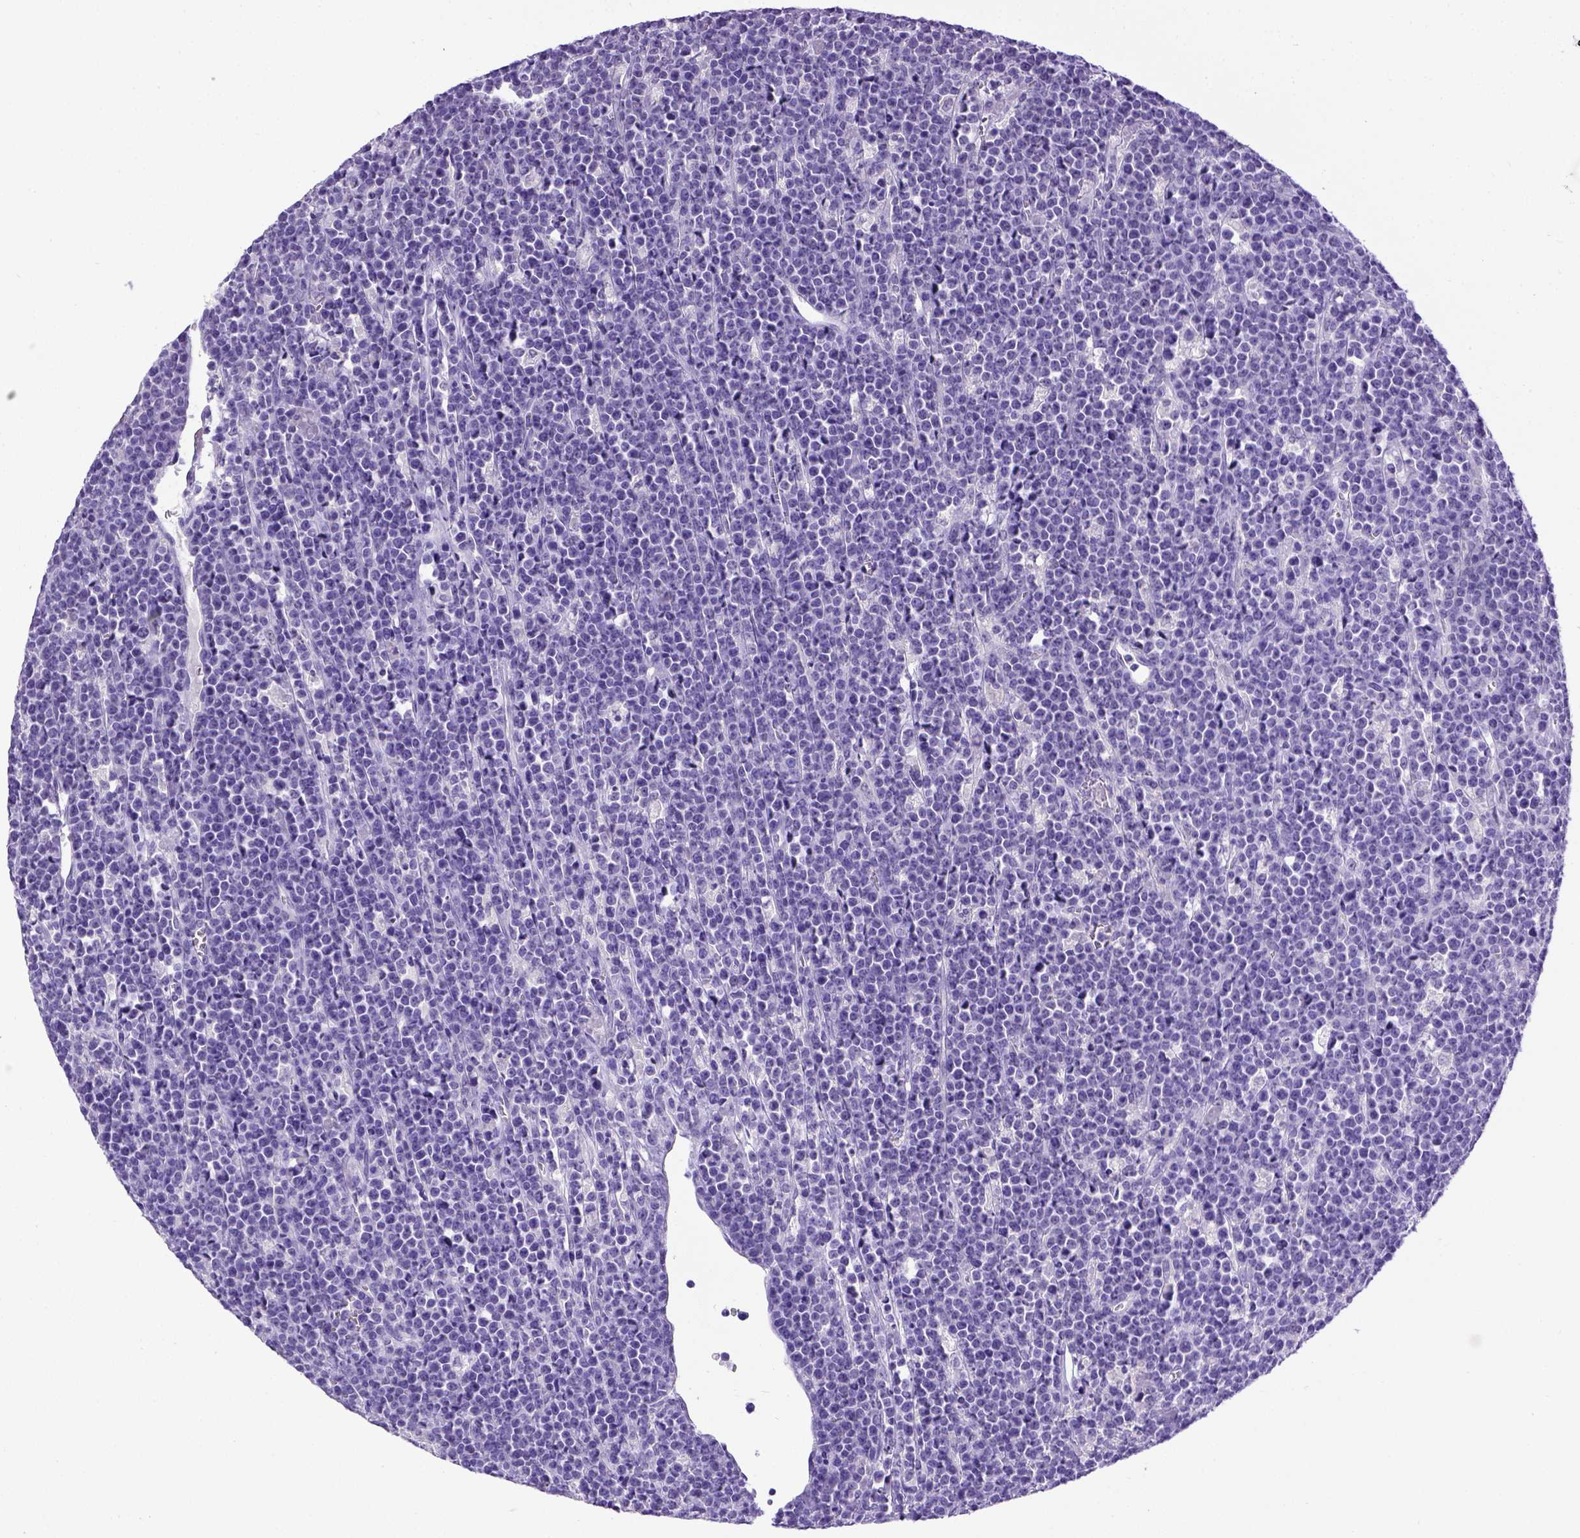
{"staining": {"intensity": "negative", "quantity": "none", "location": "none"}, "tissue": "lymphoma", "cell_type": "Tumor cells", "image_type": "cancer", "snomed": [{"axis": "morphology", "description": "Malignant lymphoma, non-Hodgkin's type, High grade"}, {"axis": "topography", "description": "Ovary"}], "caption": "Immunohistochemistry image of human high-grade malignant lymphoma, non-Hodgkin's type stained for a protein (brown), which reveals no positivity in tumor cells. (Brightfield microscopy of DAB (3,3'-diaminobenzidine) immunohistochemistry at high magnification).", "gene": "ESR1", "patient": {"sex": "female", "age": 56}}